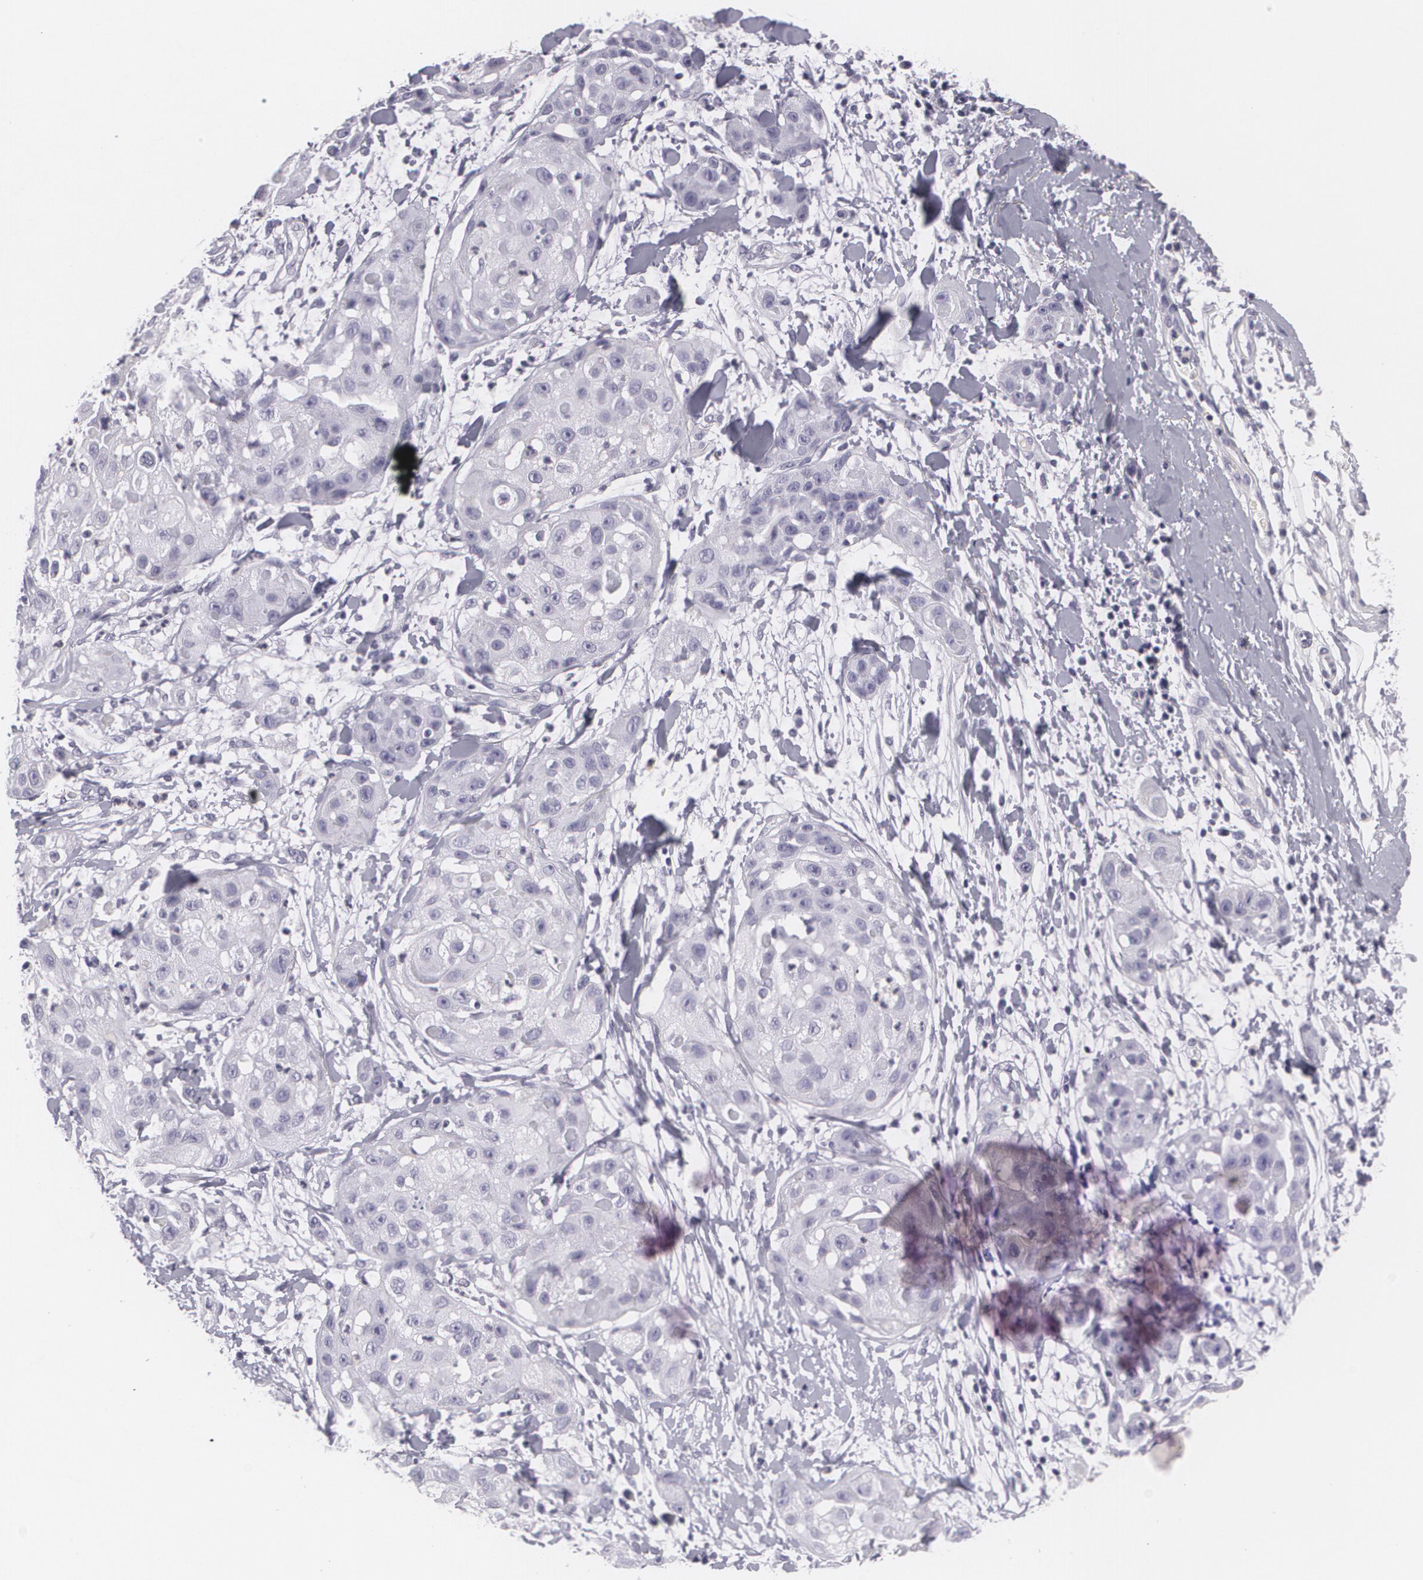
{"staining": {"intensity": "negative", "quantity": "none", "location": "none"}, "tissue": "skin cancer", "cell_type": "Tumor cells", "image_type": "cancer", "snomed": [{"axis": "morphology", "description": "Squamous cell carcinoma, NOS"}, {"axis": "topography", "description": "Skin"}], "caption": "An immunohistochemistry (IHC) micrograph of skin cancer (squamous cell carcinoma) is shown. There is no staining in tumor cells of skin cancer (squamous cell carcinoma).", "gene": "MAP2", "patient": {"sex": "female", "age": 57}}